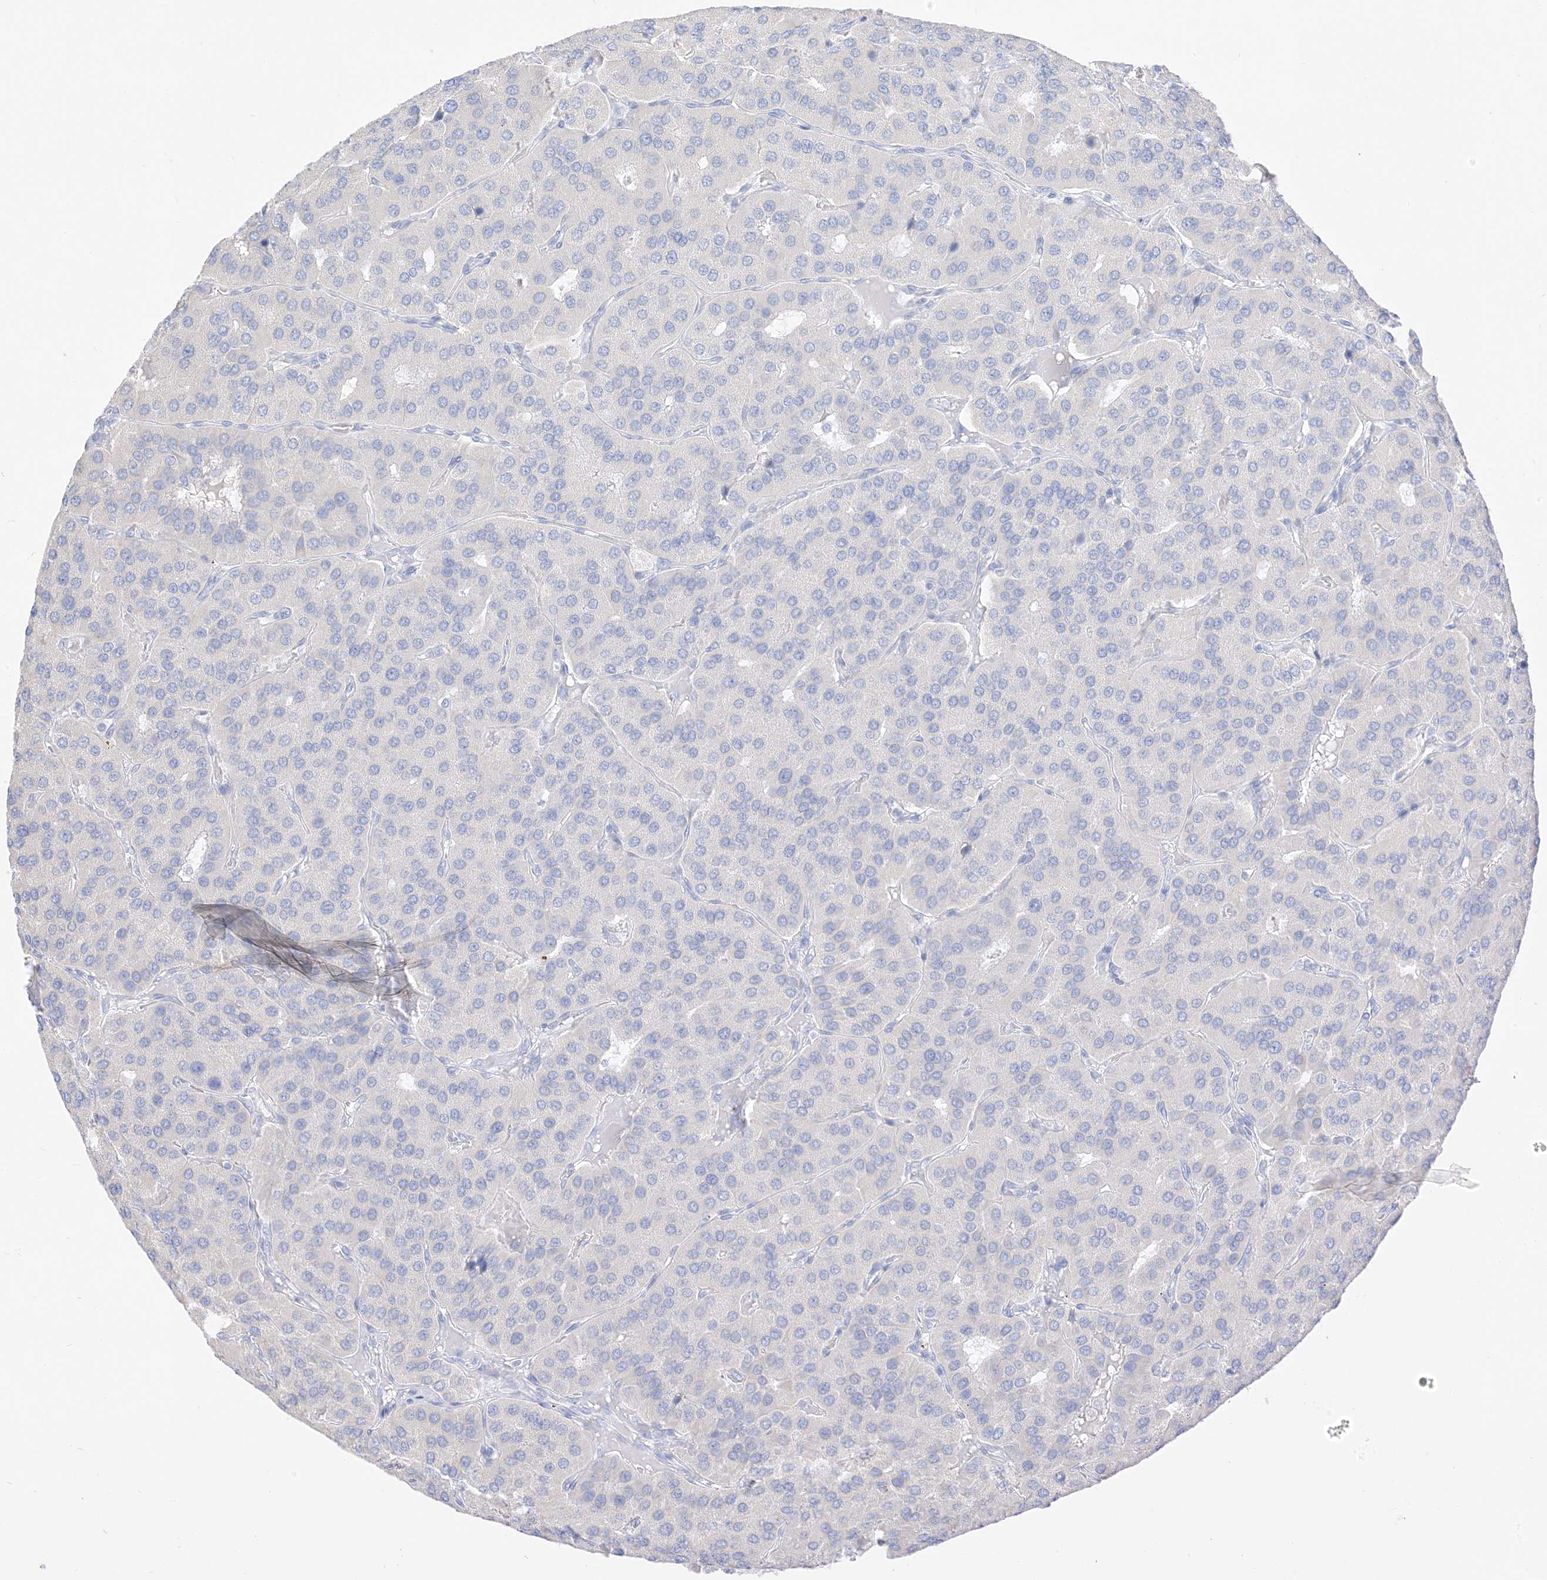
{"staining": {"intensity": "negative", "quantity": "none", "location": "none"}, "tissue": "parathyroid gland", "cell_type": "Glandular cells", "image_type": "normal", "snomed": [{"axis": "morphology", "description": "Normal tissue, NOS"}, {"axis": "morphology", "description": "Adenoma, NOS"}, {"axis": "topography", "description": "Parathyroid gland"}], "caption": "A photomicrograph of parathyroid gland stained for a protein demonstrates no brown staining in glandular cells. (DAB (3,3'-diaminobenzidine) immunohistochemistry (IHC) with hematoxylin counter stain).", "gene": "MUC17", "patient": {"sex": "female", "age": 86}}